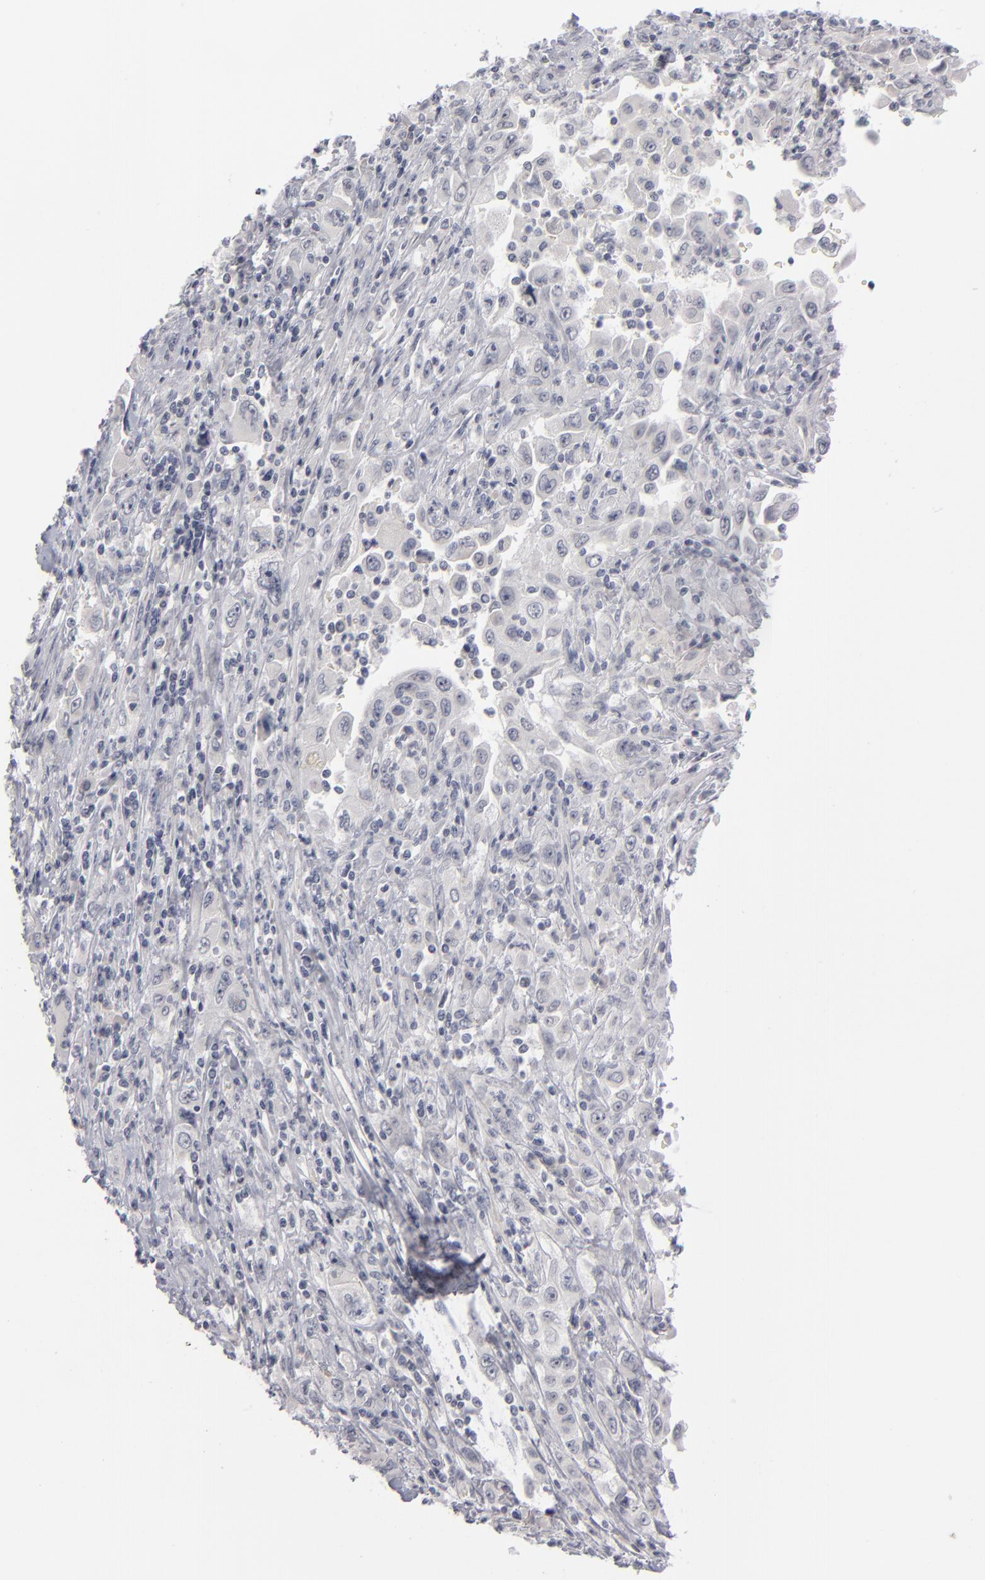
{"staining": {"intensity": "negative", "quantity": "none", "location": "none"}, "tissue": "pancreatic cancer", "cell_type": "Tumor cells", "image_type": "cancer", "snomed": [{"axis": "morphology", "description": "Adenocarcinoma, NOS"}, {"axis": "topography", "description": "Pancreas"}], "caption": "This image is of pancreatic cancer (adenocarcinoma) stained with immunohistochemistry to label a protein in brown with the nuclei are counter-stained blue. There is no expression in tumor cells.", "gene": "KIAA1210", "patient": {"sex": "male", "age": 70}}